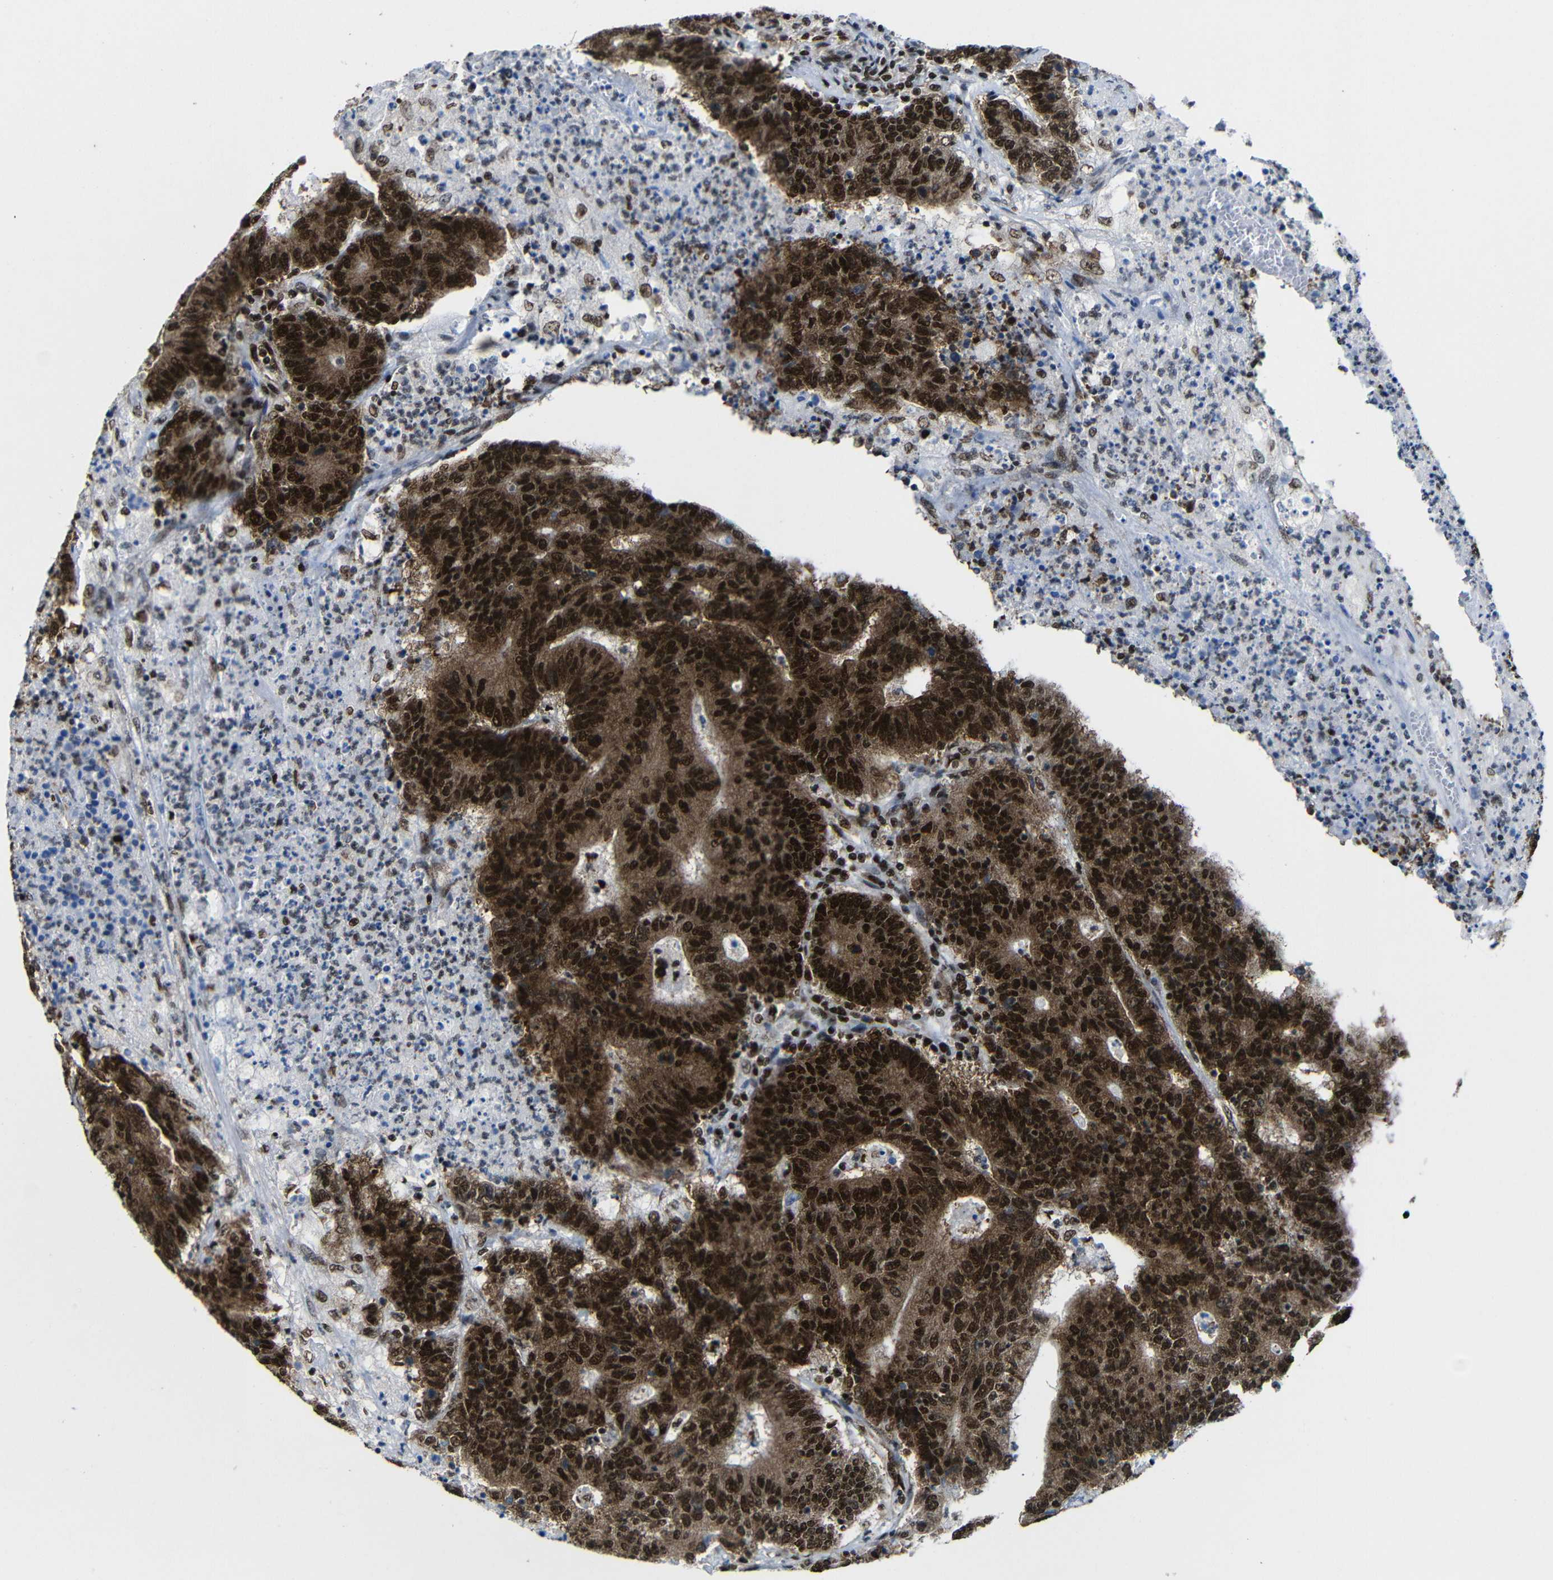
{"staining": {"intensity": "strong", "quantity": ">75%", "location": "cytoplasmic/membranous,nuclear"}, "tissue": "colorectal cancer", "cell_type": "Tumor cells", "image_type": "cancer", "snomed": [{"axis": "morphology", "description": "Normal tissue, NOS"}, {"axis": "morphology", "description": "Adenocarcinoma, NOS"}, {"axis": "topography", "description": "Colon"}], "caption": "Immunohistochemistry micrograph of neoplastic tissue: adenocarcinoma (colorectal) stained using IHC shows high levels of strong protein expression localized specifically in the cytoplasmic/membranous and nuclear of tumor cells, appearing as a cytoplasmic/membranous and nuclear brown color.", "gene": "PTBP1", "patient": {"sex": "female", "age": 75}}